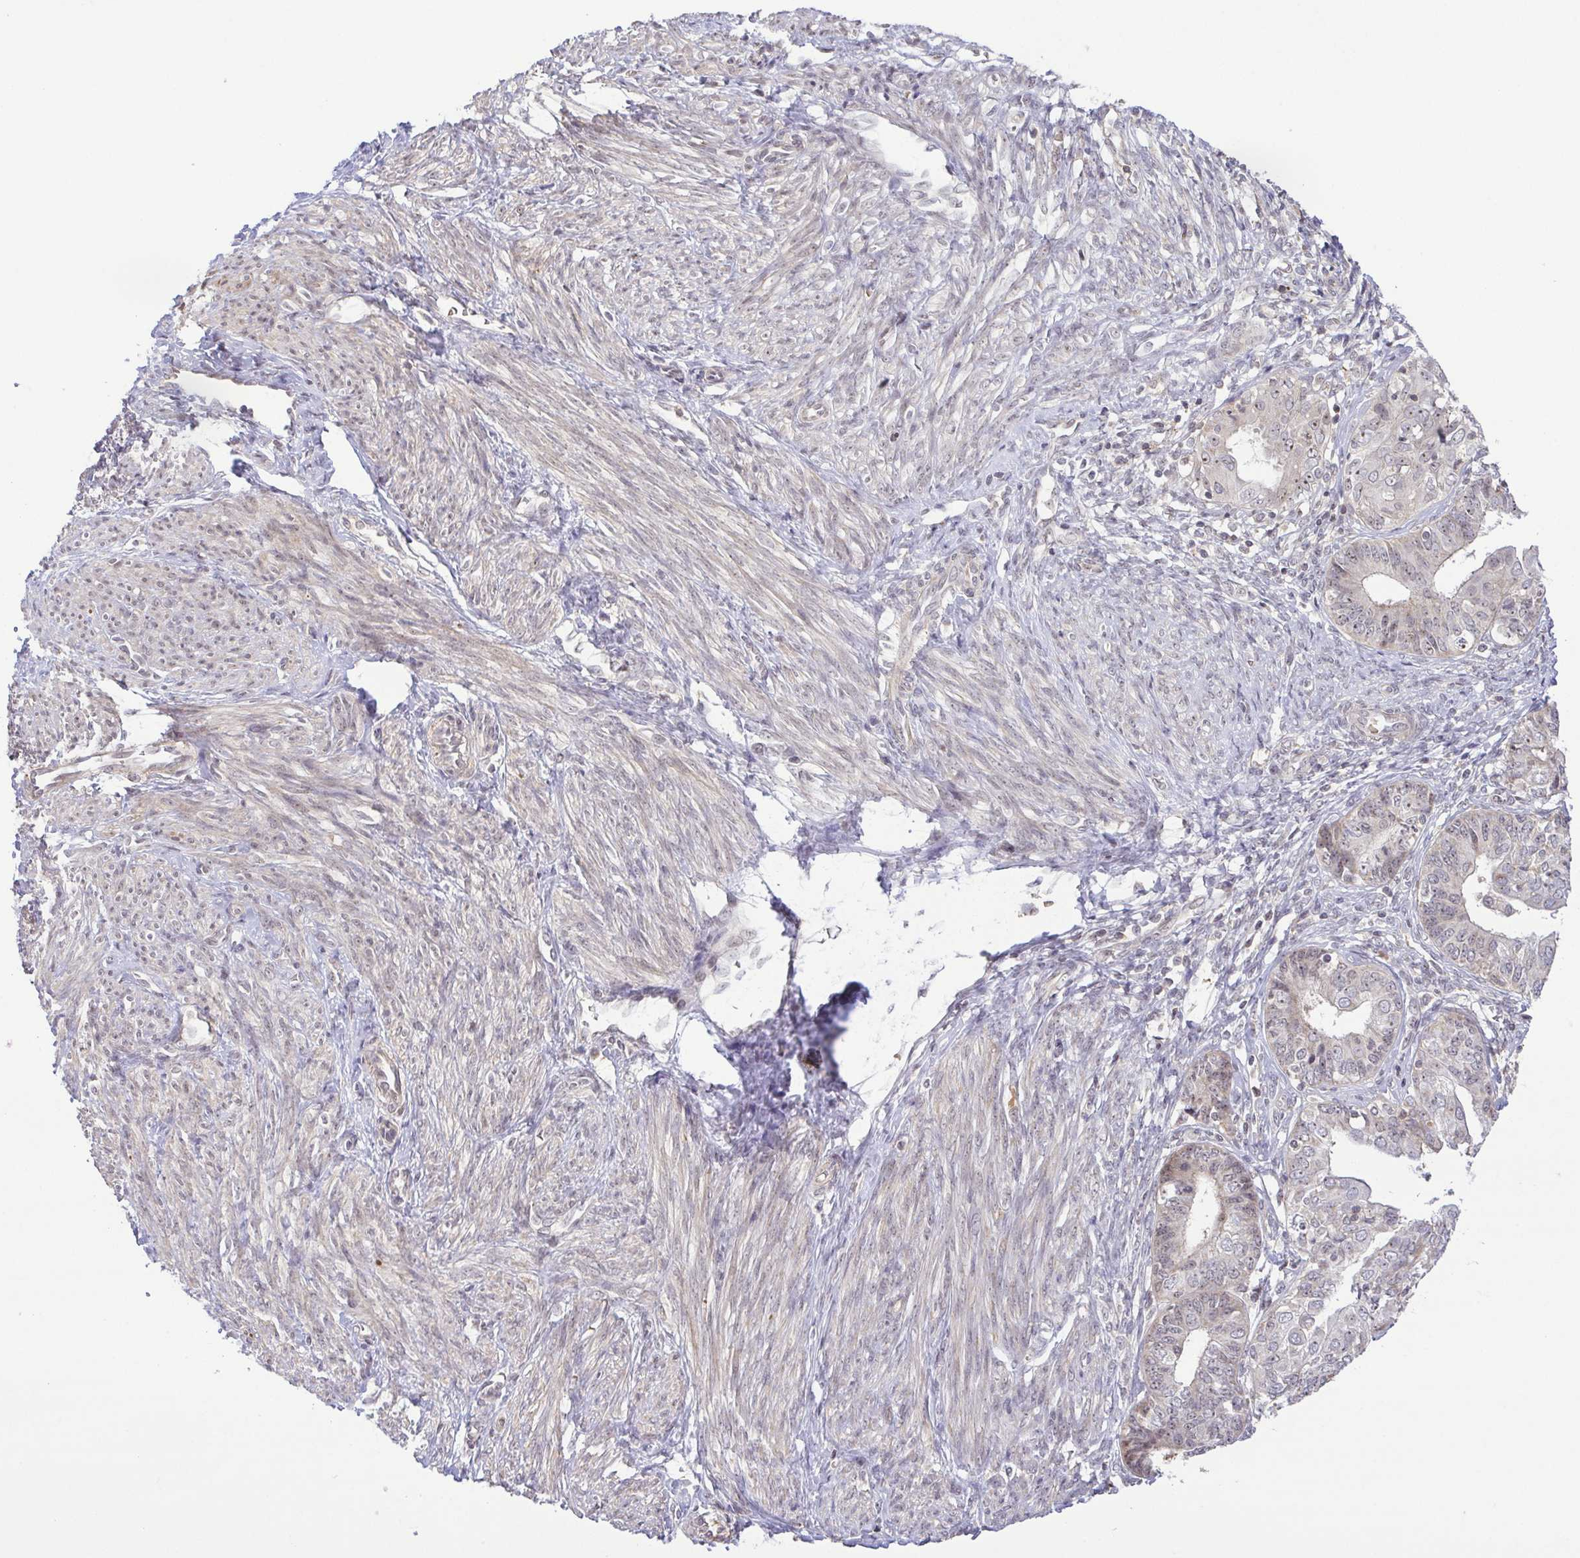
{"staining": {"intensity": "weak", "quantity": "<25%", "location": "cytoplasmic/membranous,nuclear"}, "tissue": "endometrial cancer", "cell_type": "Tumor cells", "image_type": "cancer", "snomed": [{"axis": "morphology", "description": "Adenocarcinoma, NOS"}, {"axis": "topography", "description": "Endometrium"}], "caption": "Tumor cells show no significant protein positivity in endometrial cancer (adenocarcinoma).", "gene": "RSL24D1", "patient": {"sex": "female", "age": 68}}